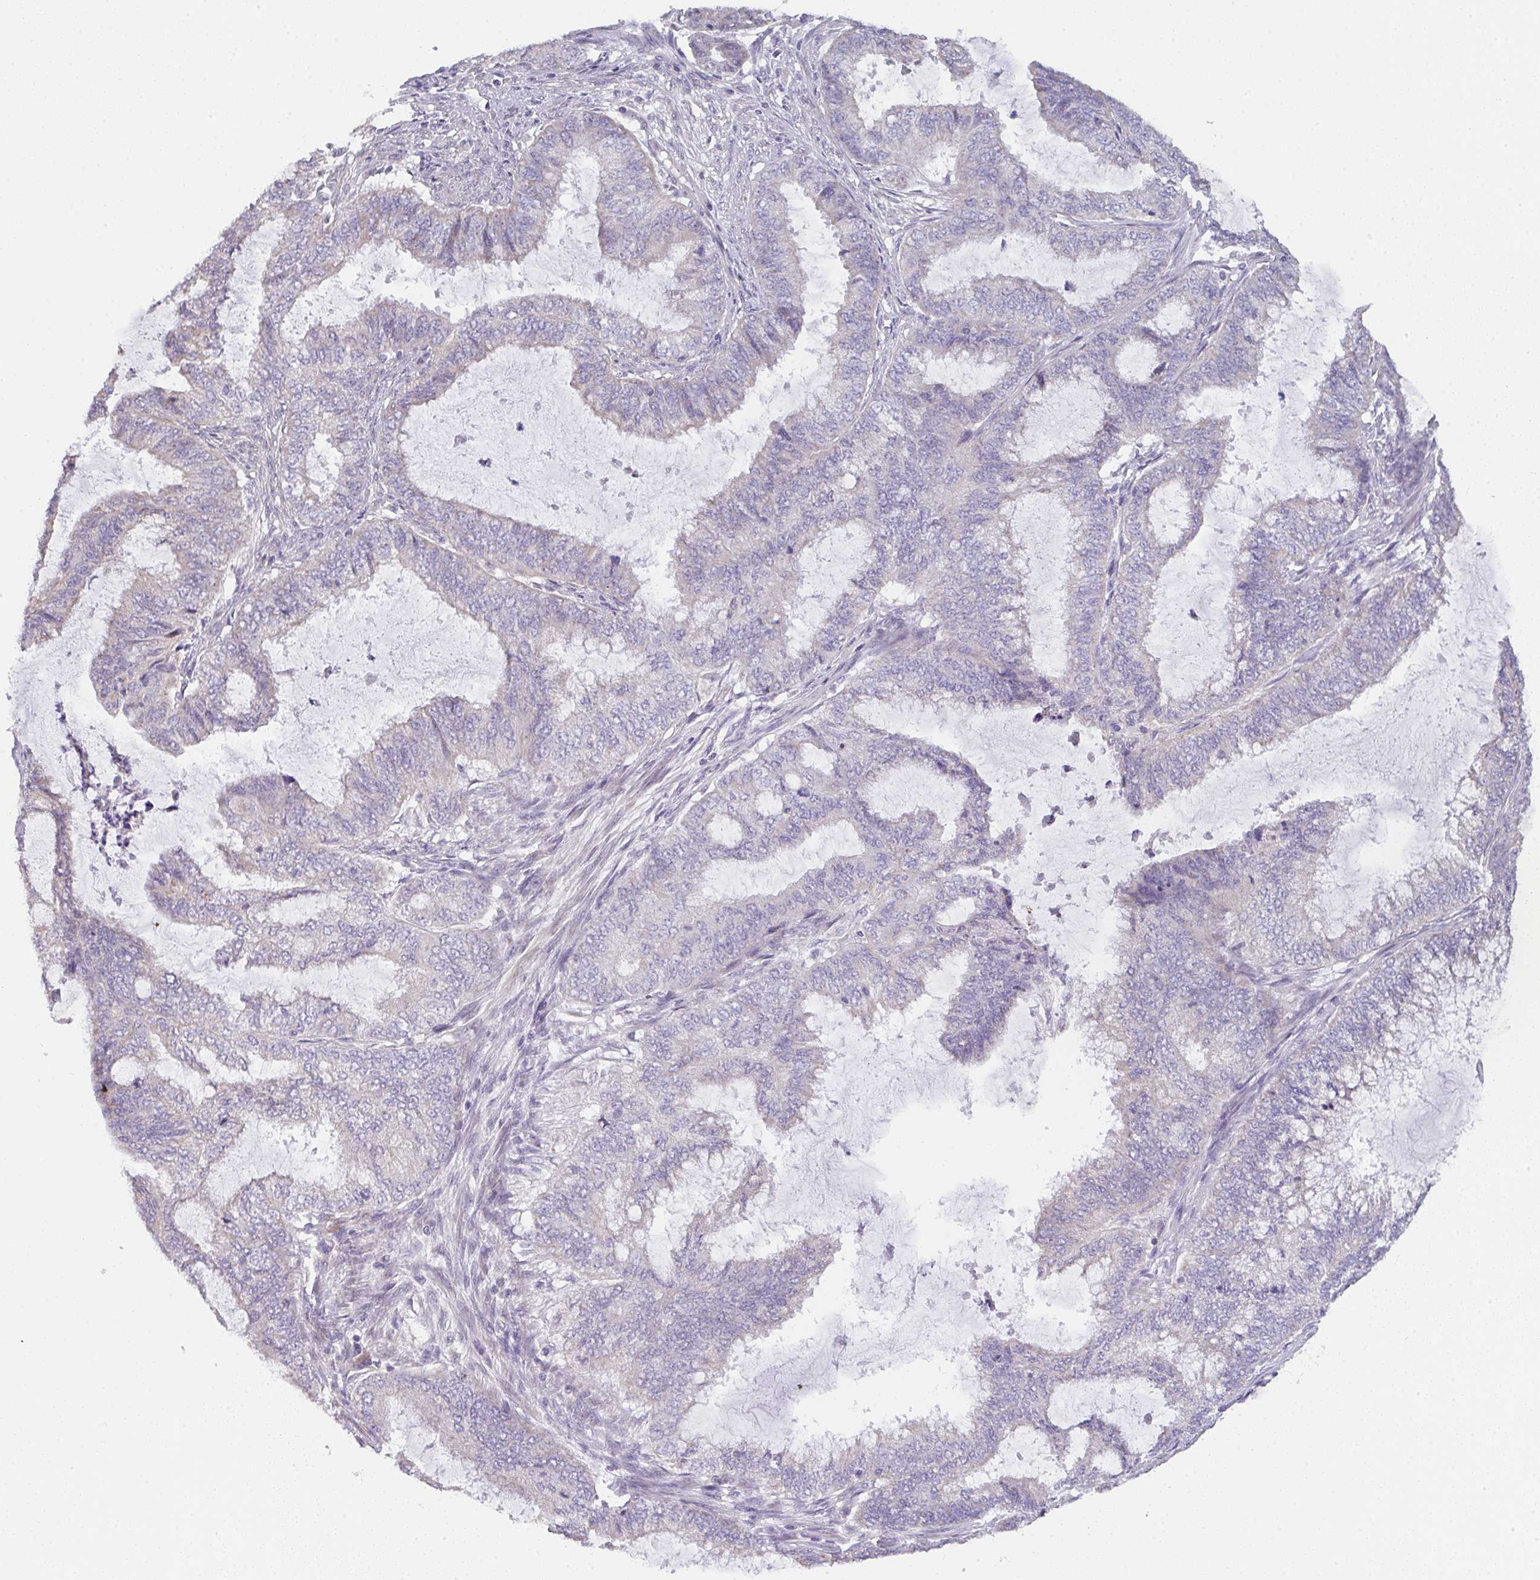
{"staining": {"intensity": "moderate", "quantity": "<25%", "location": "cytoplasmic/membranous"}, "tissue": "endometrial cancer", "cell_type": "Tumor cells", "image_type": "cancer", "snomed": [{"axis": "morphology", "description": "Adenocarcinoma, NOS"}, {"axis": "topography", "description": "Endometrium"}], "caption": "Immunohistochemical staining of human endometrial adenocarcinoma displays low levels of moderate cytoplasmic/membranous staining in about <25% of tumor cells.", "gene": "CACNA1S", "patient": {"sex": "female", "age": 51}}